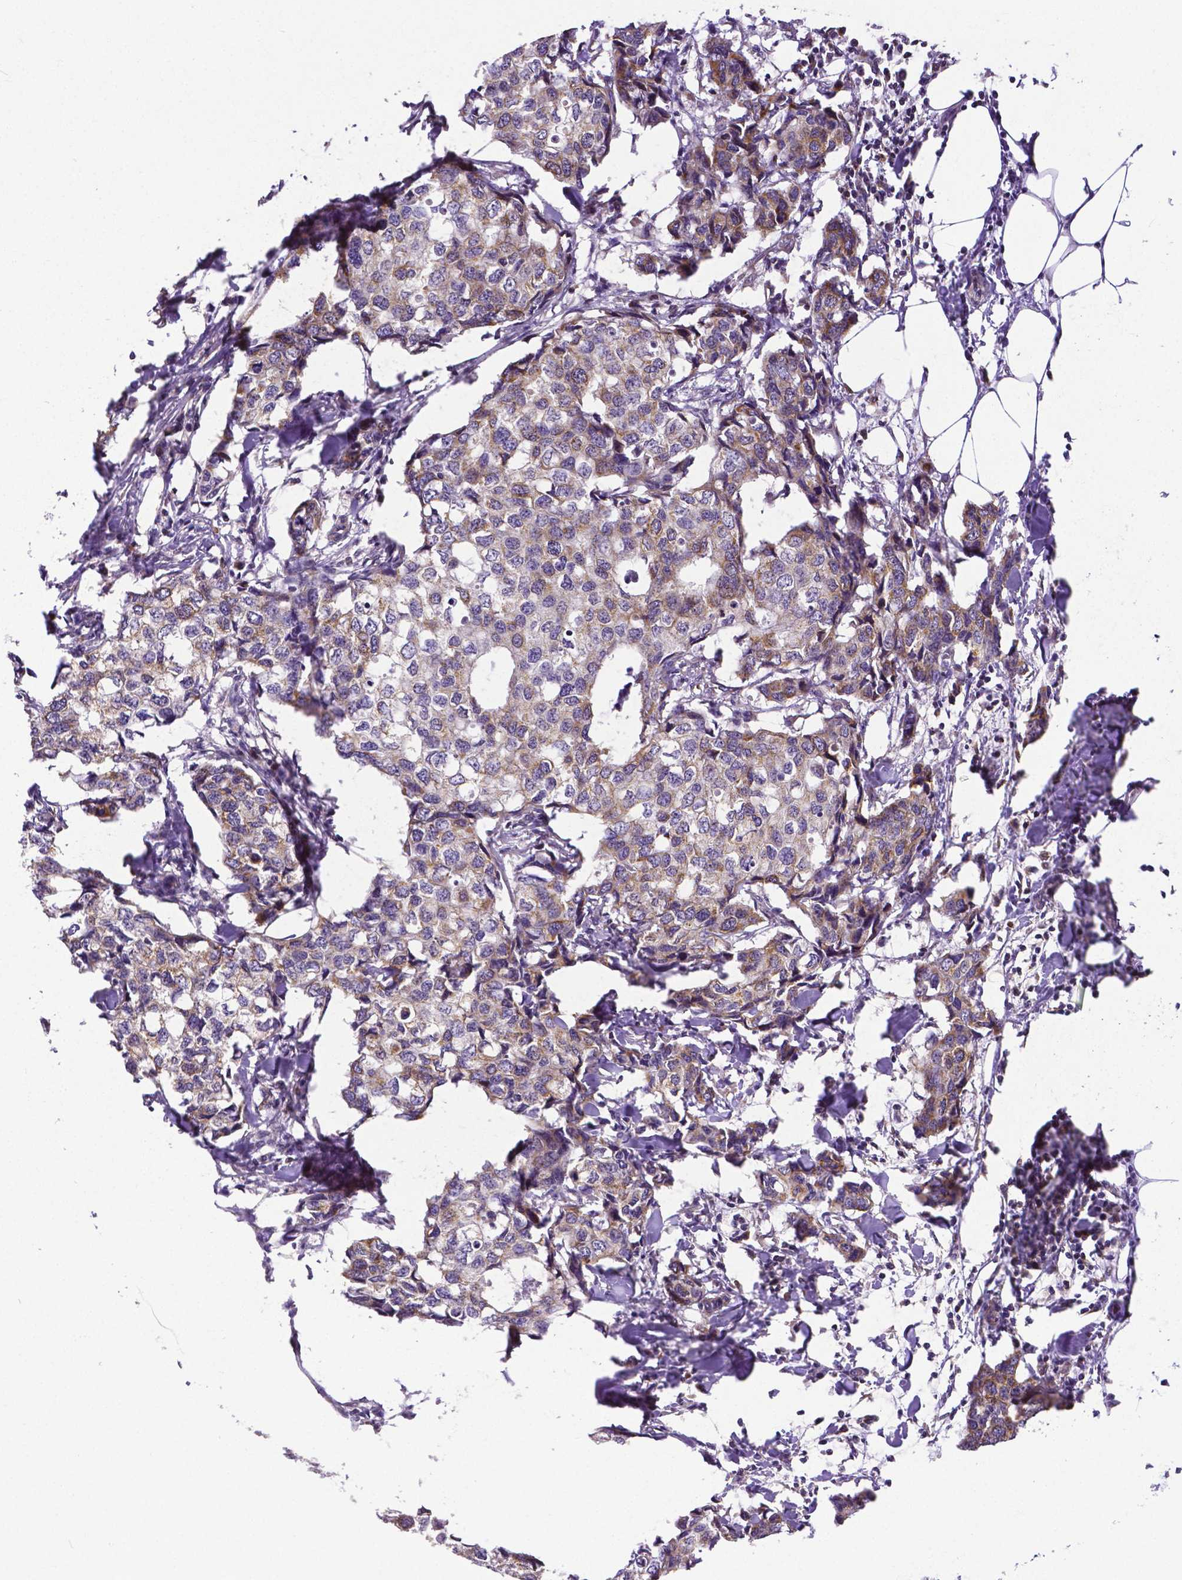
{"staining": {"intensity": "moderate", "quantity": ">75%", "location": "cytoplasmic/membranous"}, "tissue": "breast cancer", "cell_type": "Tumor cells", "image_type": "cancer", "snomed": [{"axis": "morphology", "description": "Duct carcinoma"}, {"axis": "topography", "description": "Breast"}], "caption": "This is an image of immunohistochemistry (IHC) staining of breast intraductal carcinoma, which shows moderate positivity in the cytoplasmic/membranous of tumor cells.", "gene": "MCL1", "patient": {"sex": "female", "age": 27}}